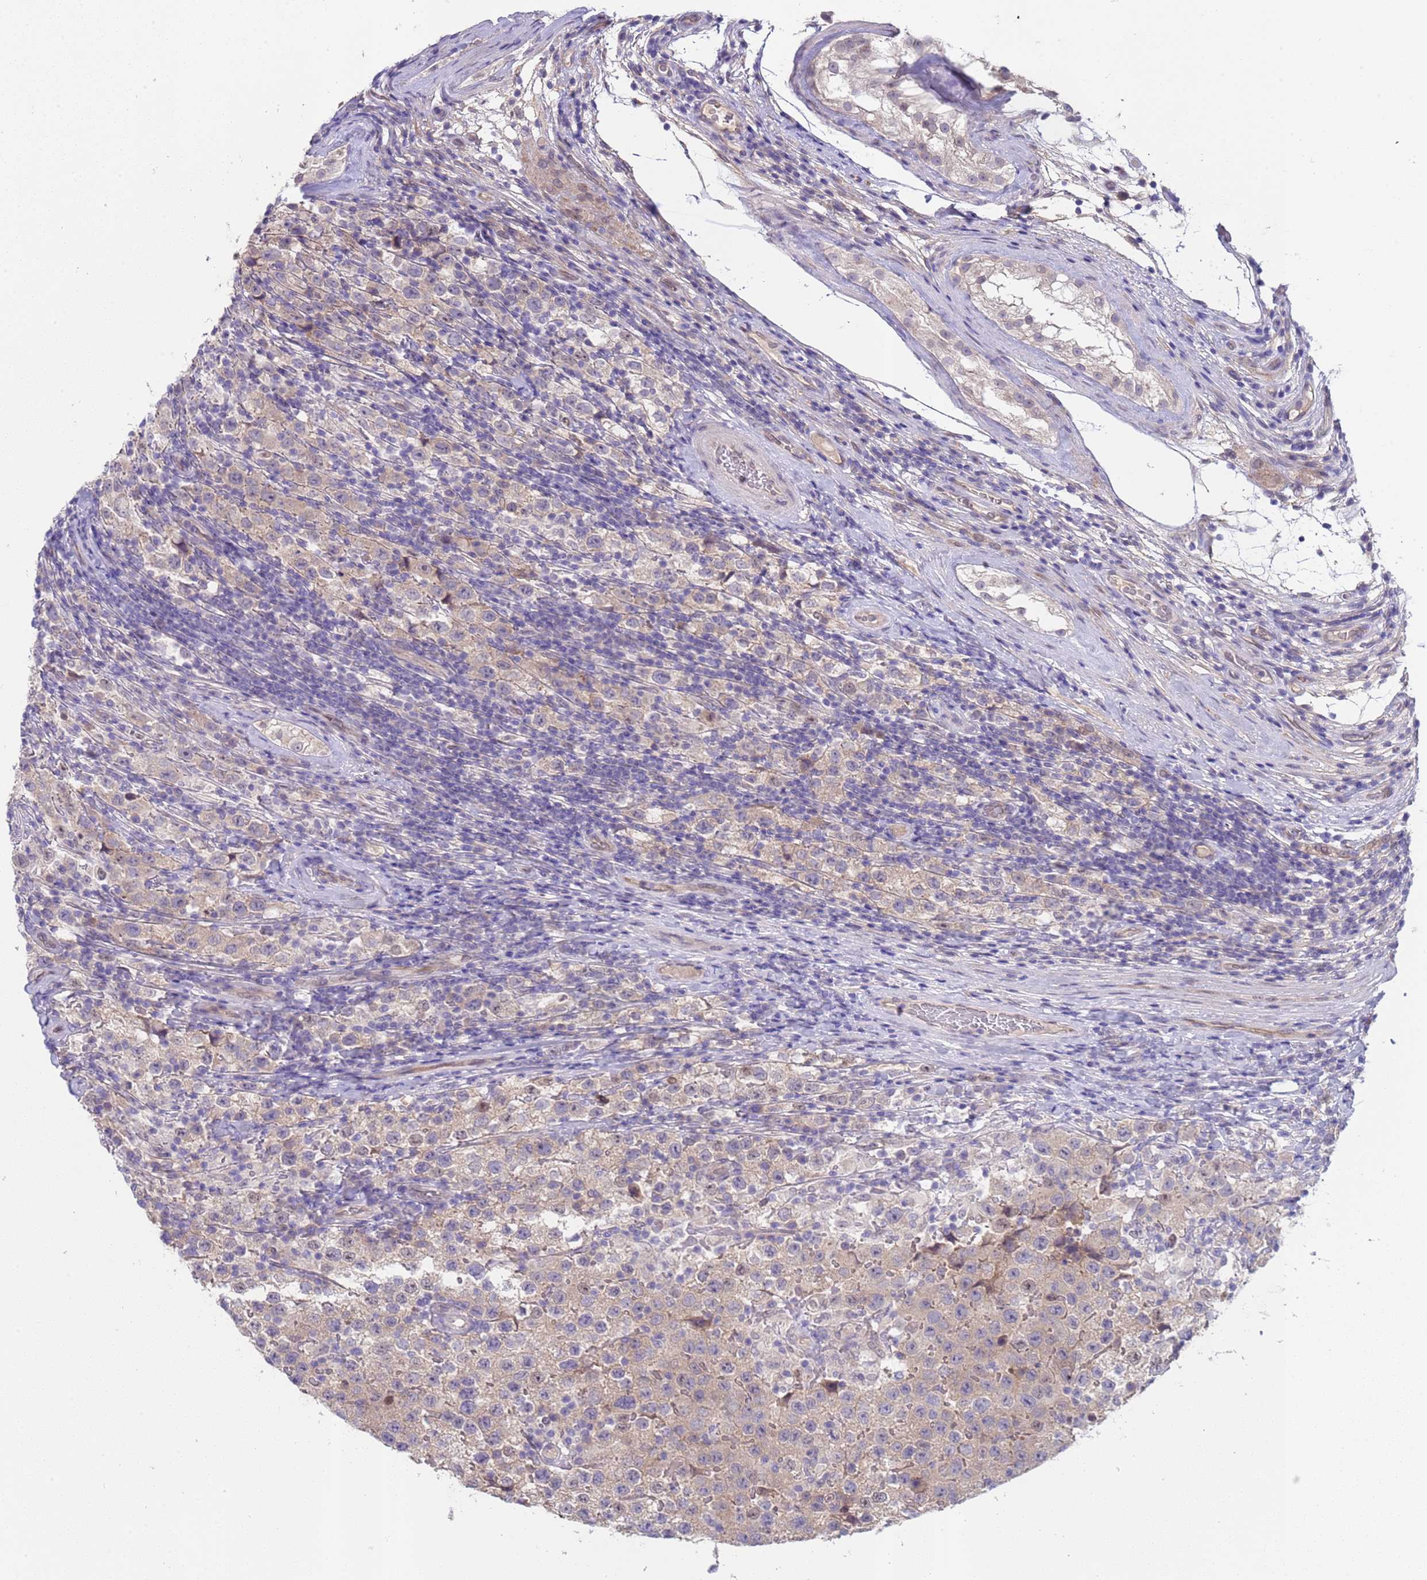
{"staining": {"intensity": "negative", "quantity": "none", "location": "none"}, "tissue": "testis cancer", "cell_type": "Tumor cells", "image_type": "cancer", "snomed": [{"axis": "morphology", "description": "Seminoma, NOS"}, {"axis": "morphology", "description": "Carcinoma, Embryonal, NOS"}, {"axis": "topography", "description": "Testis"}], "caption": "Micrograph shows no significant protein staining in tumor cells of embryonal carcinoma (testis). (Brightfield microscopy of DAB immunohistochemistry (IHC) at high magnification).", "gene": "TRMT10A", "patient": {"sex": "male", "age": 41}}